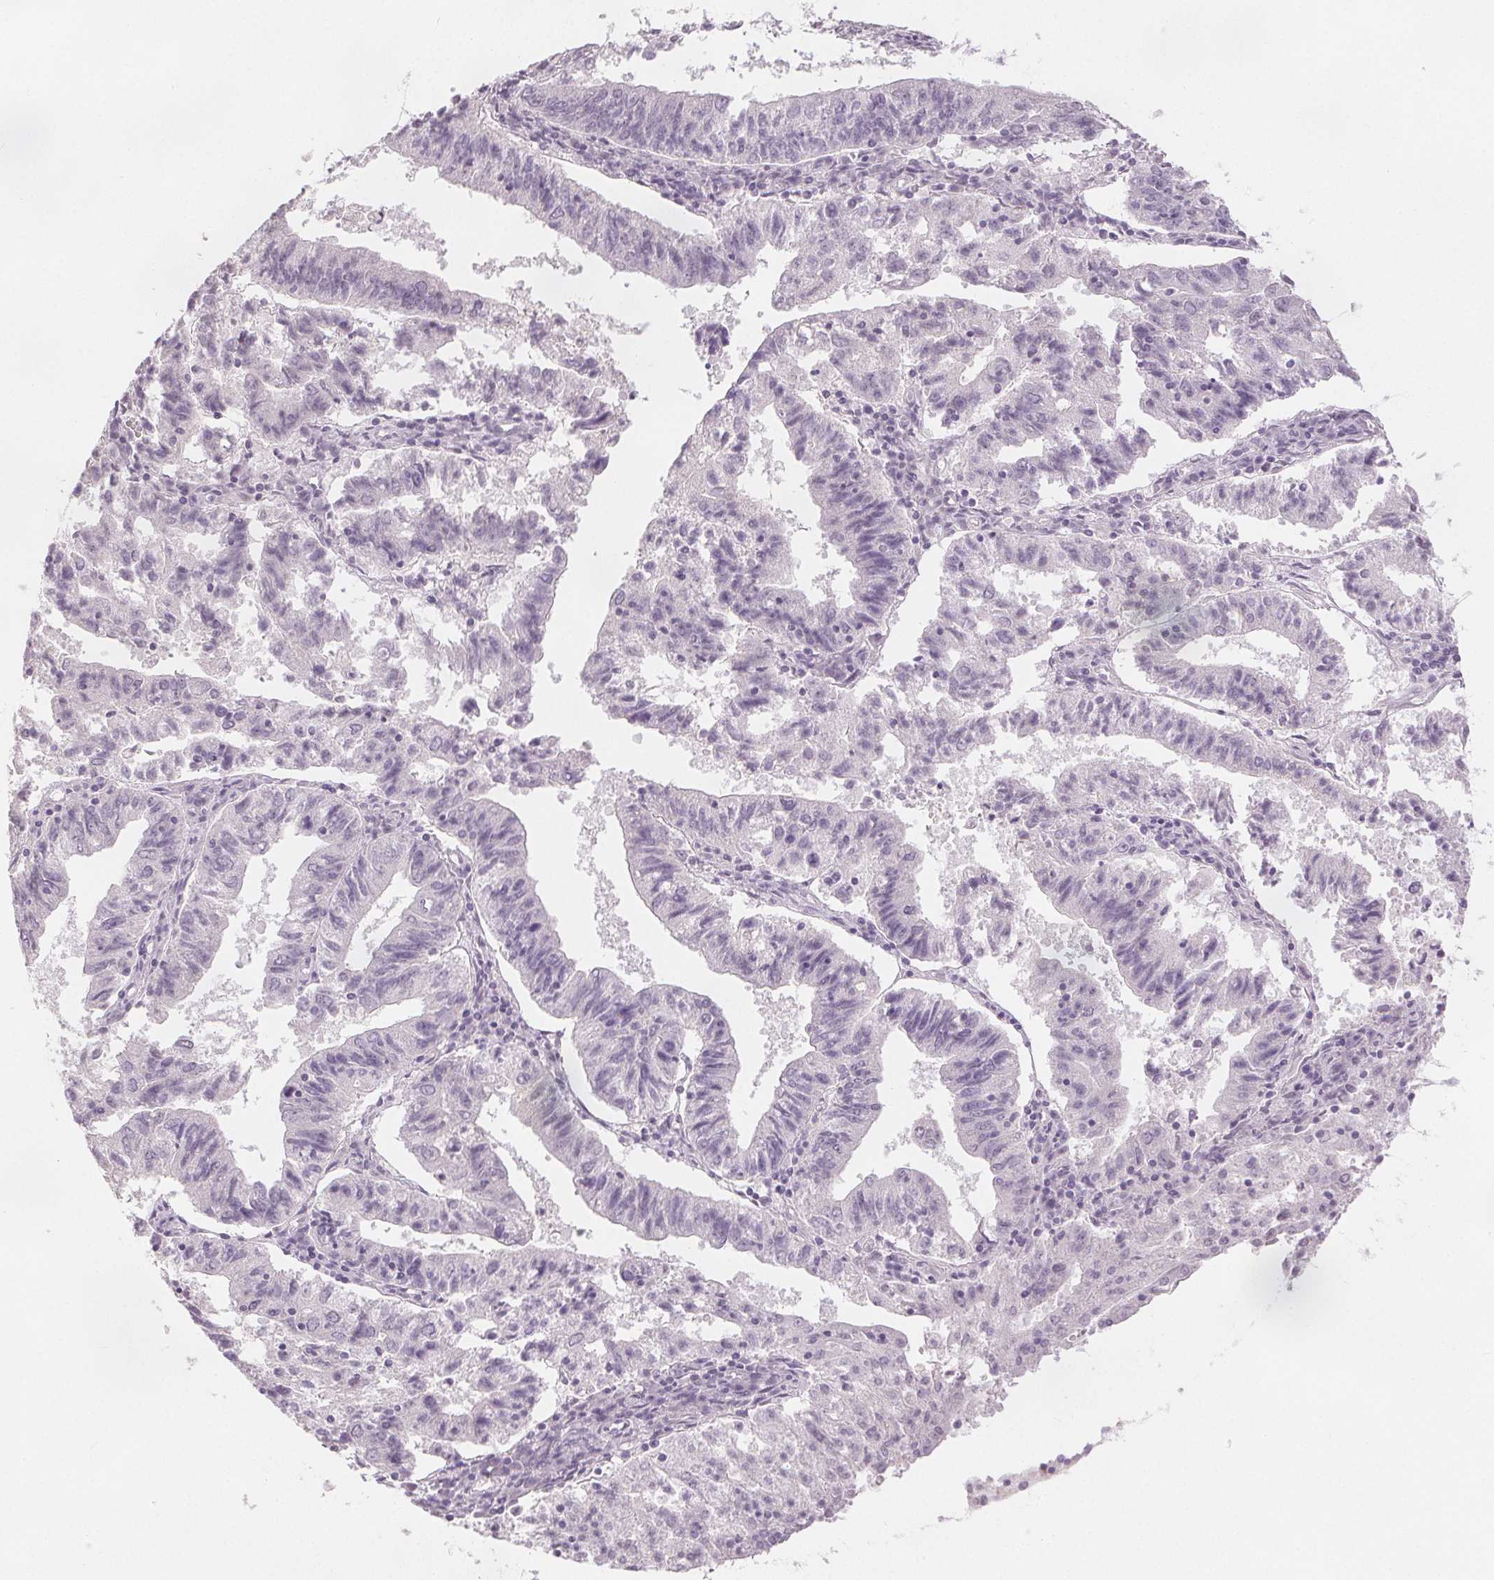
{"staining": {"intensity": "negative", "quantity": "none", "location": "none"}, "tissue": "endometrial cancer", "cell_type": "Tumor cells", "image_type": "cancer", "snomed": [{"axis": "morphology", "description": "Adenocarcinoma, NOS"}, {"axis": "topography", "description": "Endometrium"}], "caption": "Tumor cells are negative for protein expression in human endometrial cancer. Brightfield microscopy of immunohistochemistry stained with DAB (brown) and hematoxylin (blue), captured at high magnification.", "gene": "SLC27A5", "patient": {"sex": "female", "age": 82}}